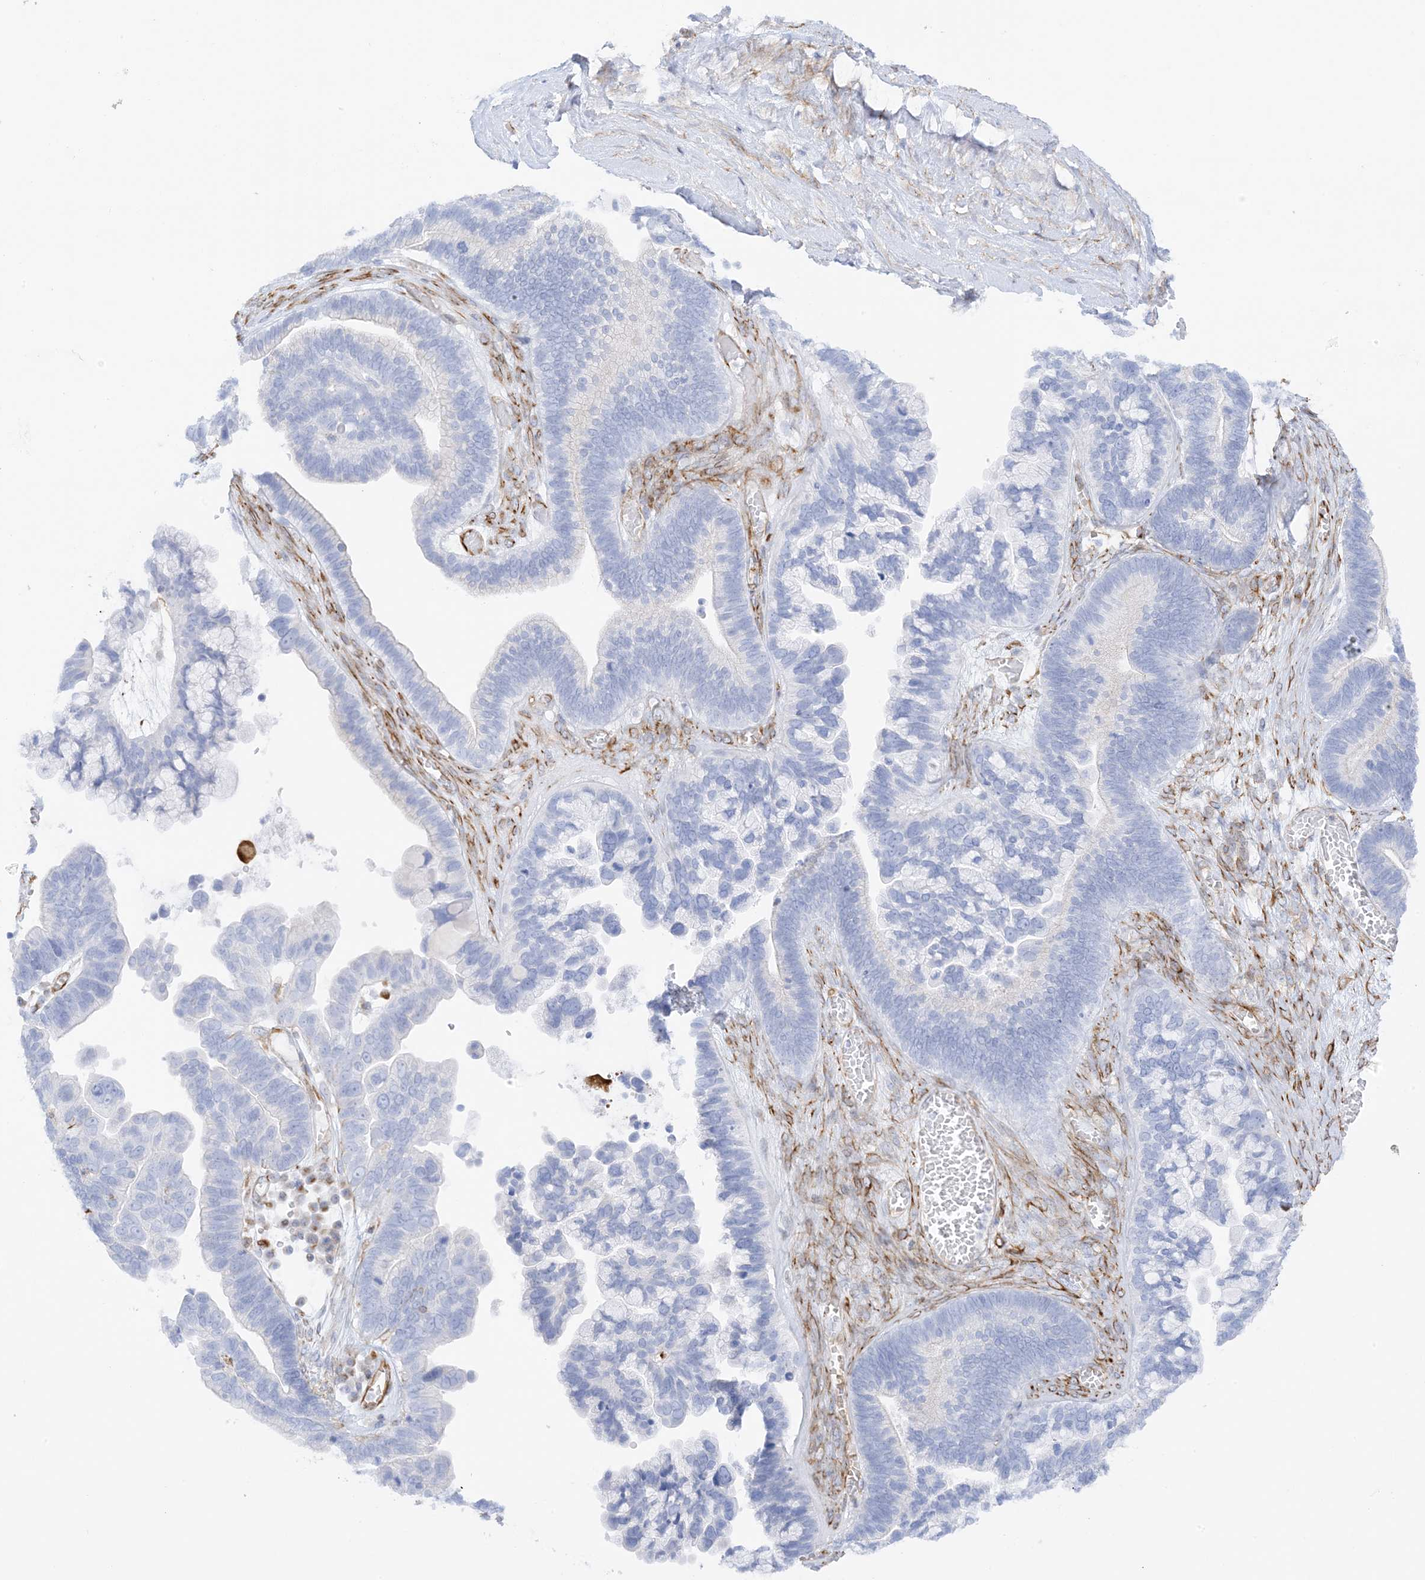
{"staining": {"intensity": "negative", "quantity": "none", "location": "none"}, "tissue": "ovarian cancer", "cell_type": "Tumor cells", "image_type": "cancer", "snomed": [{"axis": "morphology", "description": "Cystadenocarcinoma, serous, NOS"}, {"axis": "topography", "description": "Ovary"}], "caption": "DAB (3,3'-diaminobenzidine) immunohistochemical staining of serous cystadenocarcinoma (ovarian) reveals no significant positivity in tumor cells.", "gene": "PID1", "patient": {"sex": "female", "age": 56}}